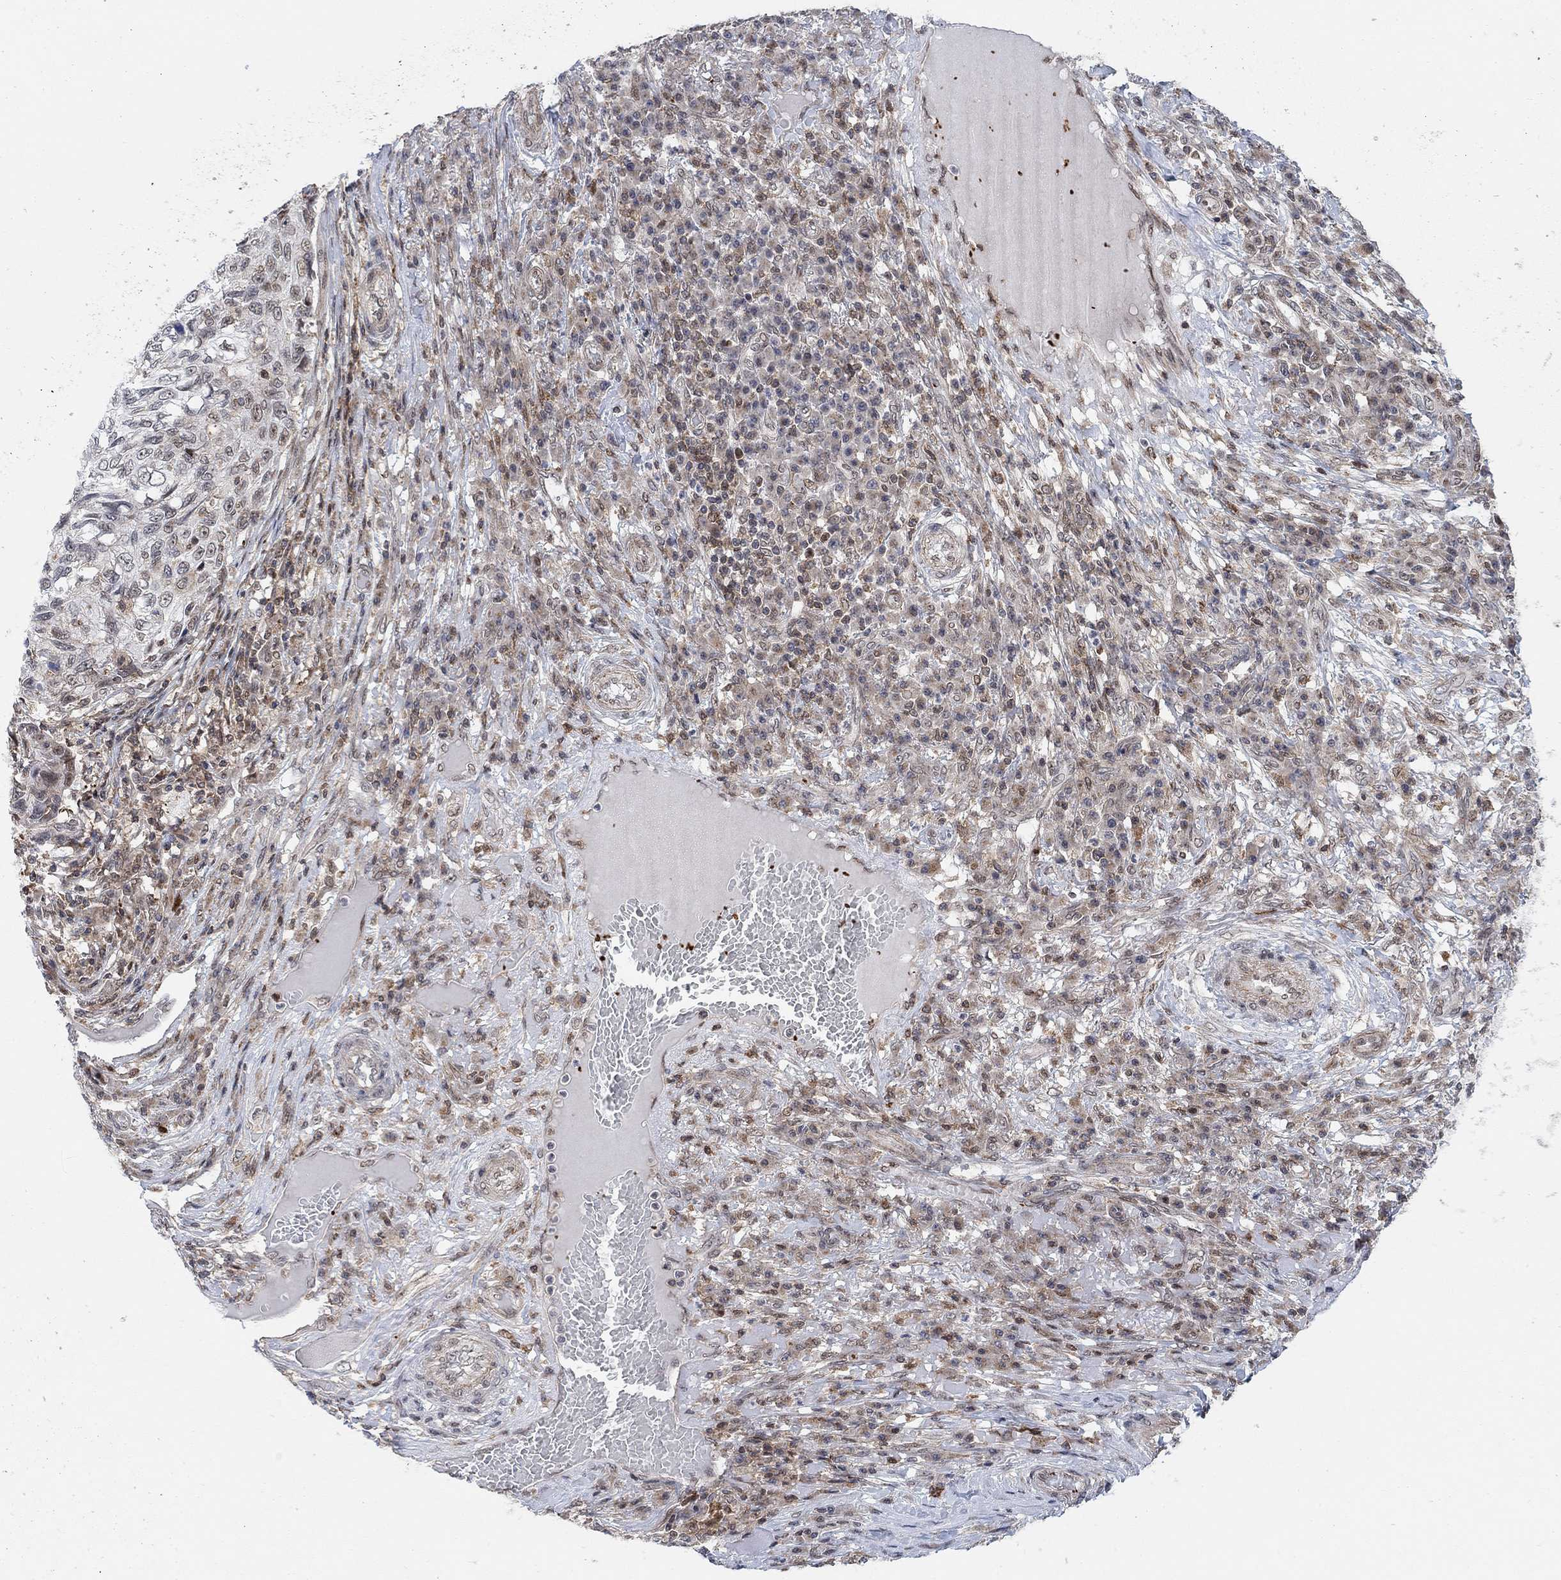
{"staining": {"intensity": "moderate", "quantity": "<25%", "location": "nuclear"}, "tissue": "skin cancer", "cell_type": "Tumor cells", "image_type": "cancer", "snomed": [{"axis": "morphology", "description": "Squamous cell carcinoma, NOS"}, {"axis": "topography", "description": "Skin"}], "caption": "A micrograph of skin squamous cell carcinoma stained for a protein exhibits moderate nuclear brown staining in tumor cells.", "gene": "PWWP2B", "patient": {"sex": "male", "age": 92}}